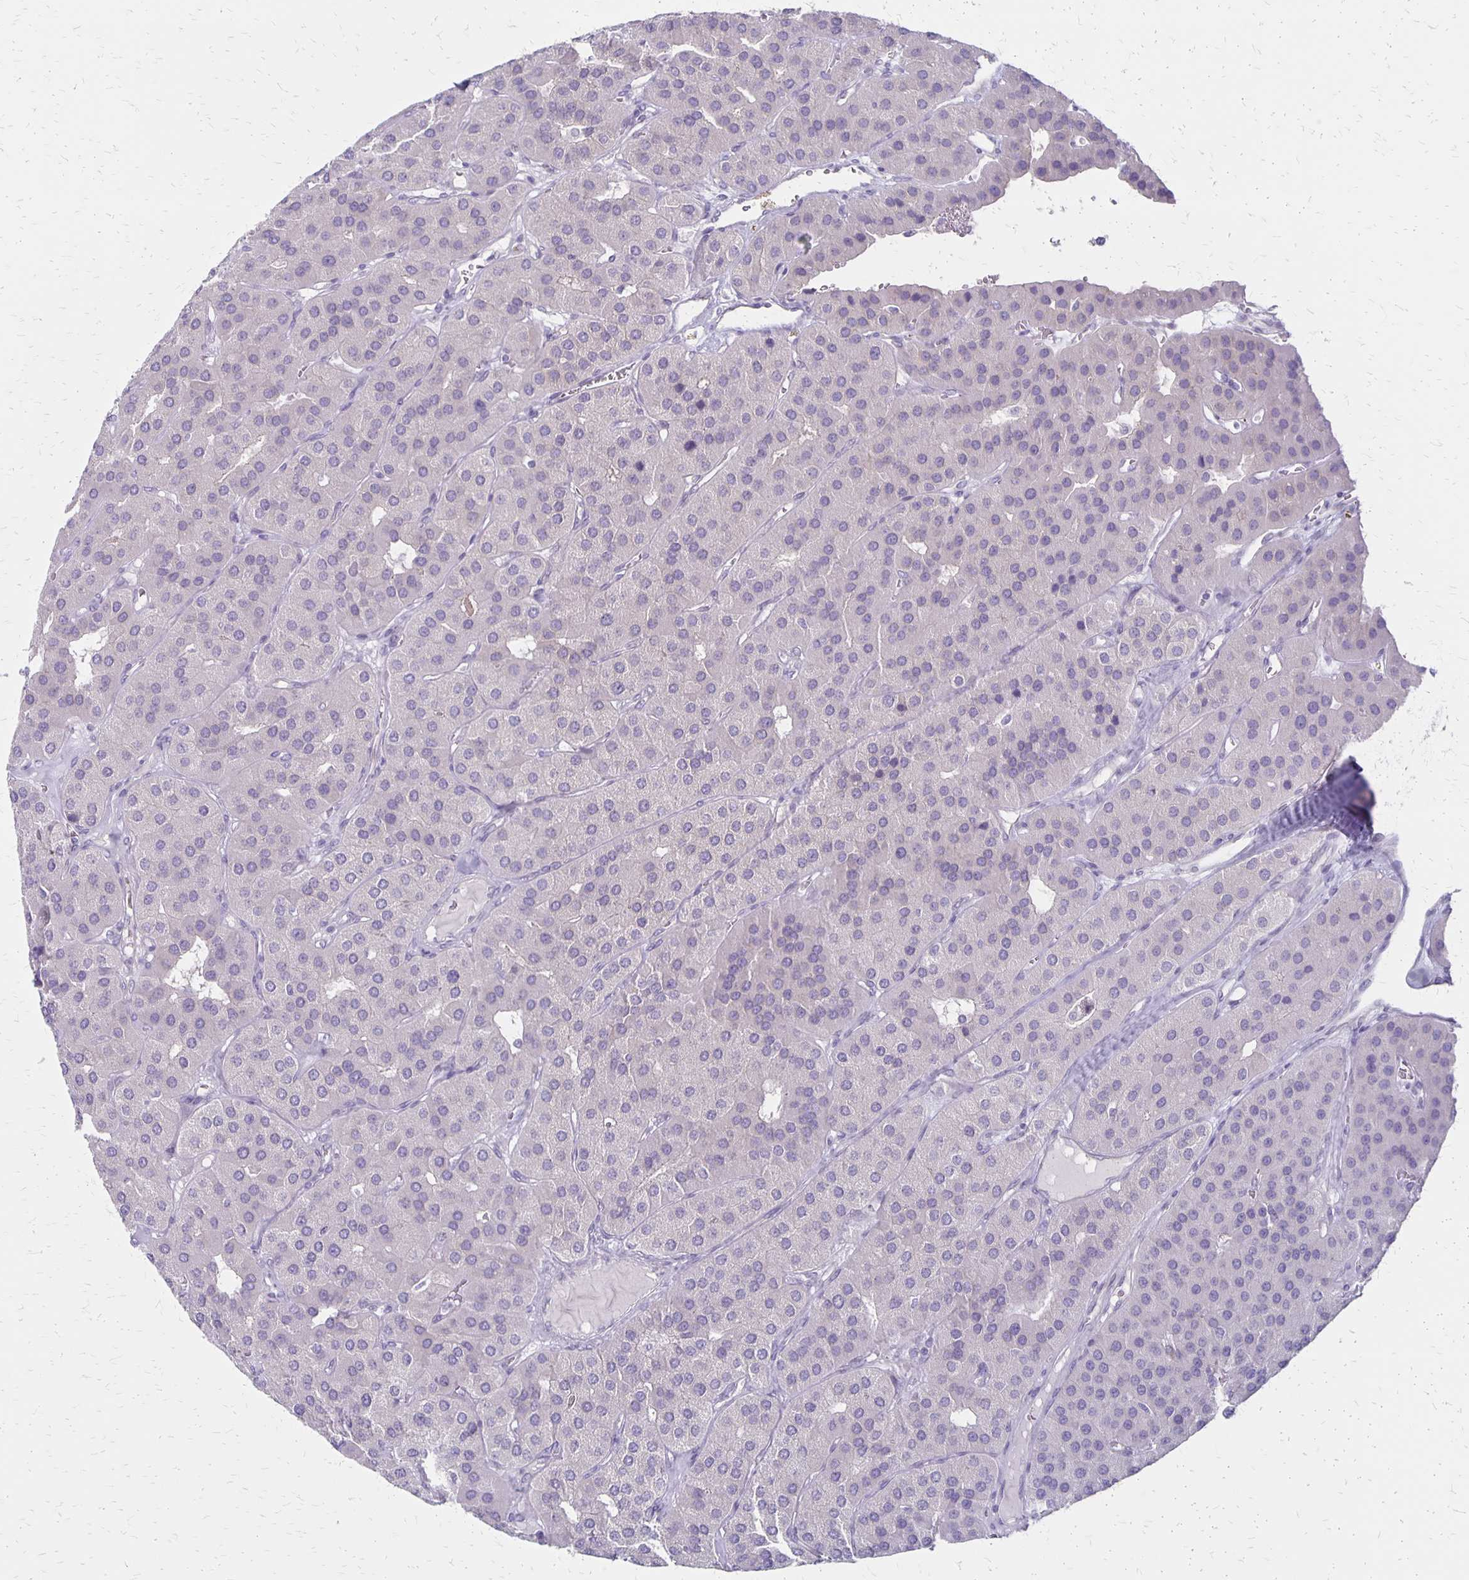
{"staining": {"intensity": "negative", "quantity": "none", "location": "none"}, "tissue": "parathyroid gland", "cell_type": "Glandular cells", "image_type": "normal", "snomed": [{"axis": "morphology", "description": "Normal tissue, NOS"}, {"axis": "morphology", "description": "Adenoma, NOS"}, {"axis": "topography", "description": "Parathyroid gland"}], "caption": "This is an immunohistochemistry histopathology image of unremarkable human parathyroid gland. There is no staining in glandular cells.", "gene": "HOMER1", "patient": {"sex": "female", "age": 86}}